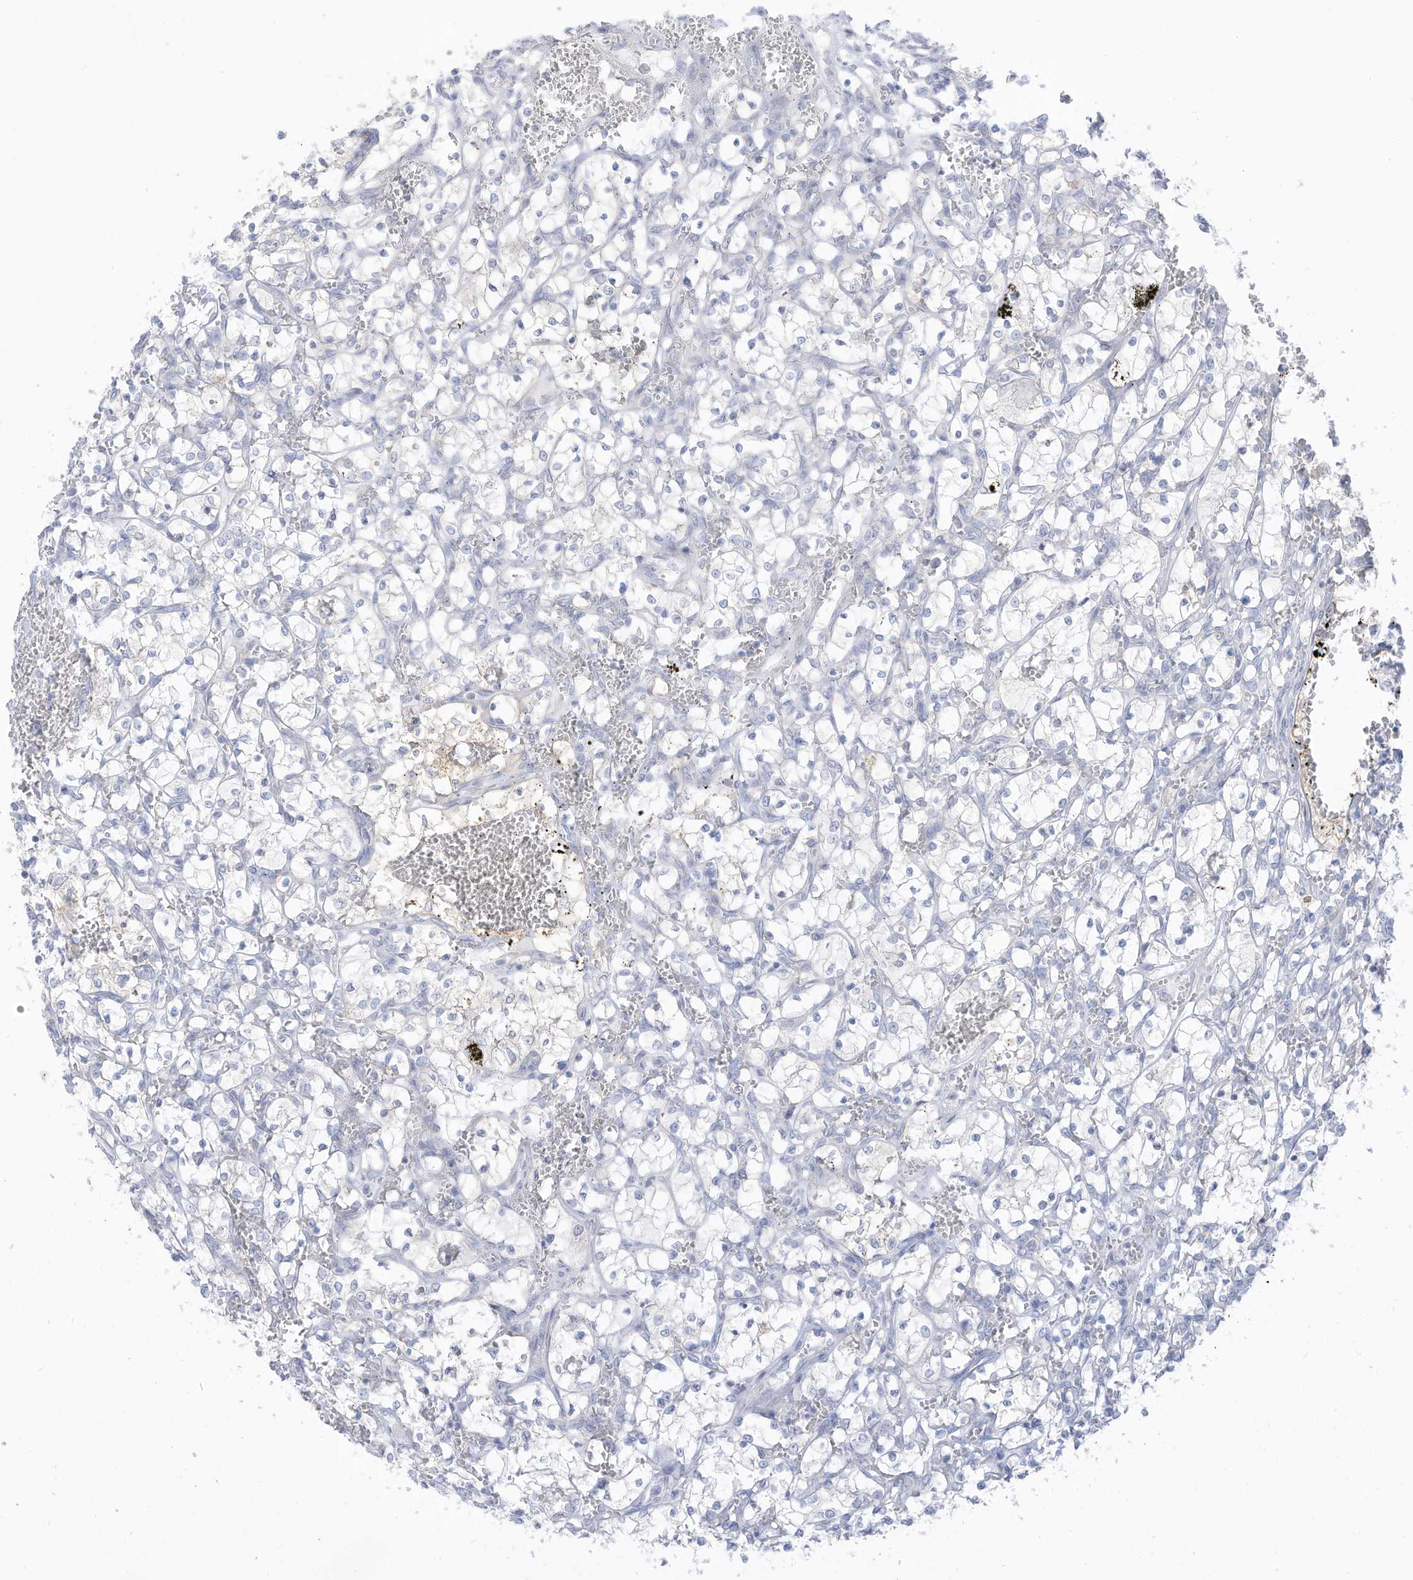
{"staining": {"intensity": "negative", "quantity": "none", "location": "none"}, "tissue": "renal cancer", "cell_type": "Tumor cells", "image_type": "cancer", "snomed": [{"axis": "morphology", "description": "Adenocarcinoma, NOS"}, {"axis": "topography", "description": "Kidney"}], "caption": "Immunohistochemistry (IHC) image of neoplastic tissue: human renal cancer stained with DAB displays no significant protein staining in tumor cells.", "gene": "OGT", "patient": {"sex": "female", "age": 69}}